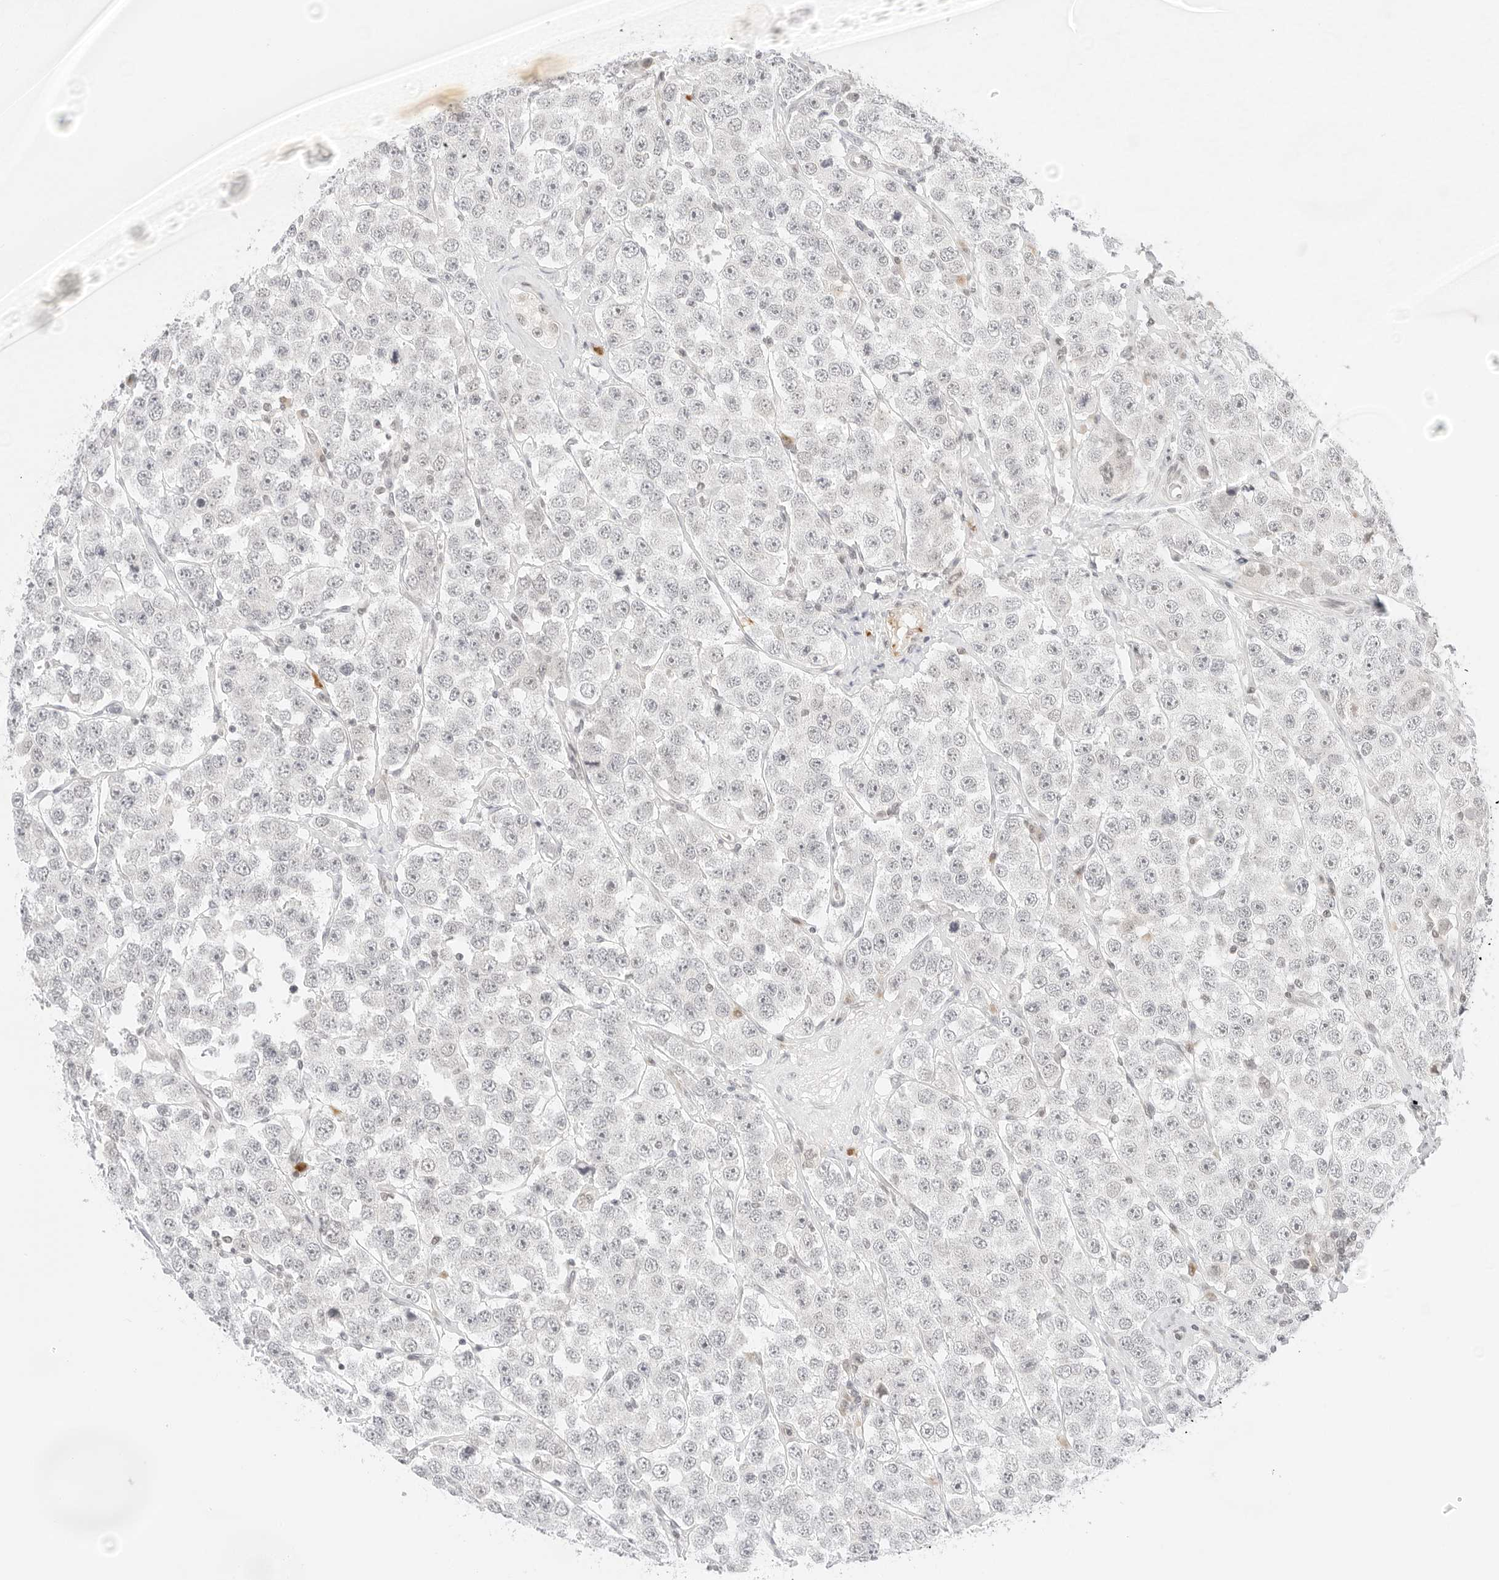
{"staining": {"intensity": "negative", "quantity": "none", "location": "none"}, "tissue": "testis cancer", "cell_type": "Tumor cells", "image_type": "cancer", "snomed": [{"axis": "morphology", "description": "Seminoma, NOS"}, {"axis": "topography", "description": "Testis"}], "caption": "A high-resolution image shows immunohistochemistry (IHC) staining of testis cancer (seminoma), which exhibits no significant expression in tumor cells. Nuclei are stained in blue.", "gene": "POLR3C", "patient": {"sex": "male", "age": 28}}